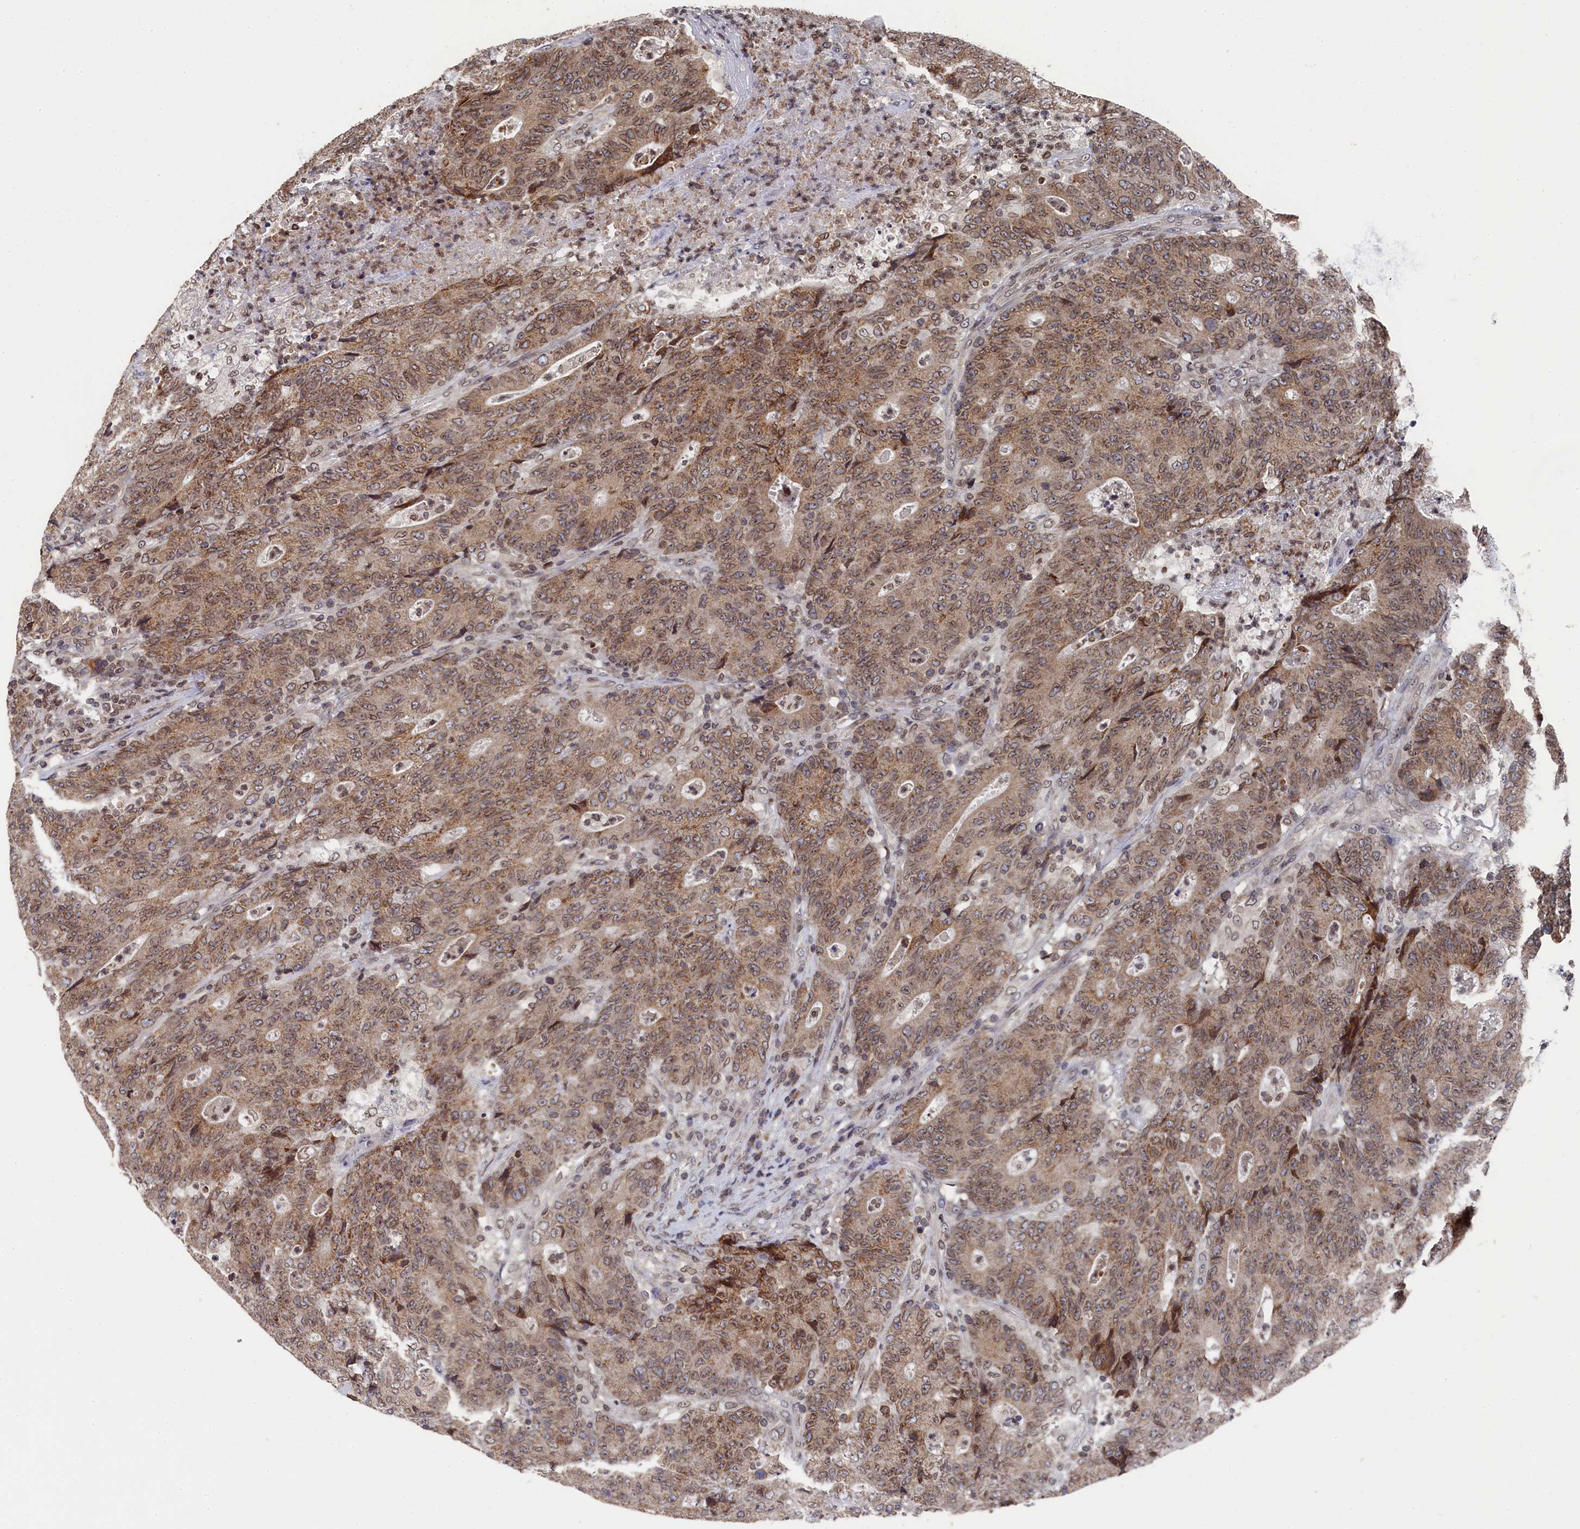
{"staining": {"intensity": "moderate", "quantity": ">75%", "location": "cytoplasmic/membranous,nuclear"}, "tissue": "colorectal cancer", "cell_type": "Tumor cells", "image_type": "cancer", "snomed": [{"axis": "morphology", "description": "Adenocarcinoma, NOS"}, {"axis": "topography", "description": "Colon"}], "caption": "A brown stain highlights moderate cytoplasmic/membranous and nuclear staining of a protein in human adenocarcinoma (colorectal) tumor cells. The protein is stained brown, and the nuclei are stained in blue (DAB (3,3'-diaminobenzidine) IHC with brightfield microscopy, high magnification).", "gene": "ANKEF1", "patient": {"sex": "female", "age": 75}}